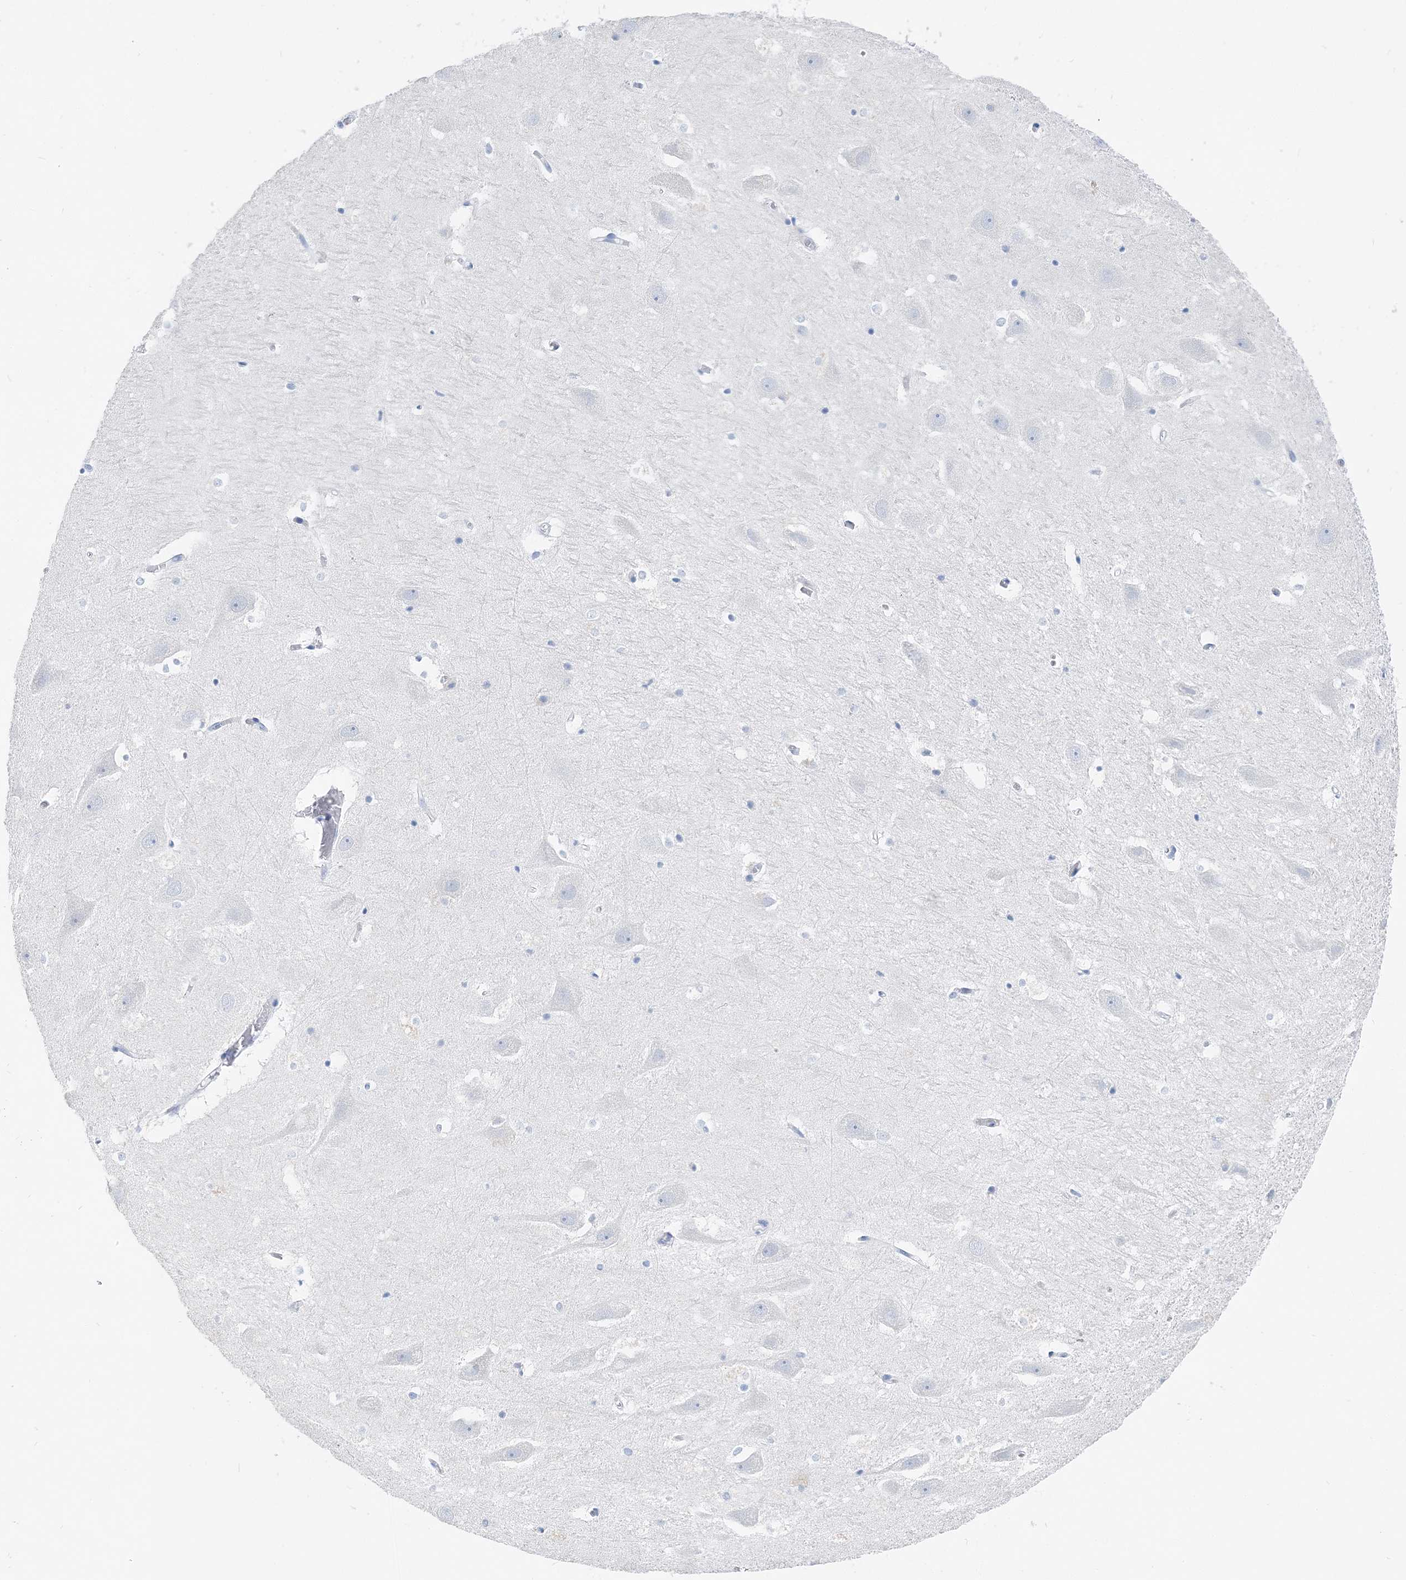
{"staining": {"intensity": "negative", "quantity": "none", "location": "none"}, "tissue": "hippocampus", "cell_type": "Glial cells", "image_type": "normal", "snomed": [{"axis": "morphology", "description": "Normal tissue, NOS"}, {"axis": "topography", "description": "Hippocampus"}], "caption": "DAB immunohistochemical staining of benign human hippocampus demonstrates no significant positivity in glial cells. The staining is performed using DAB brown chromogen with nuclei counter-stained in using hematoxylin.", "gene": "TSPYL6", "patient": {"sex": "female", "age": 52}}